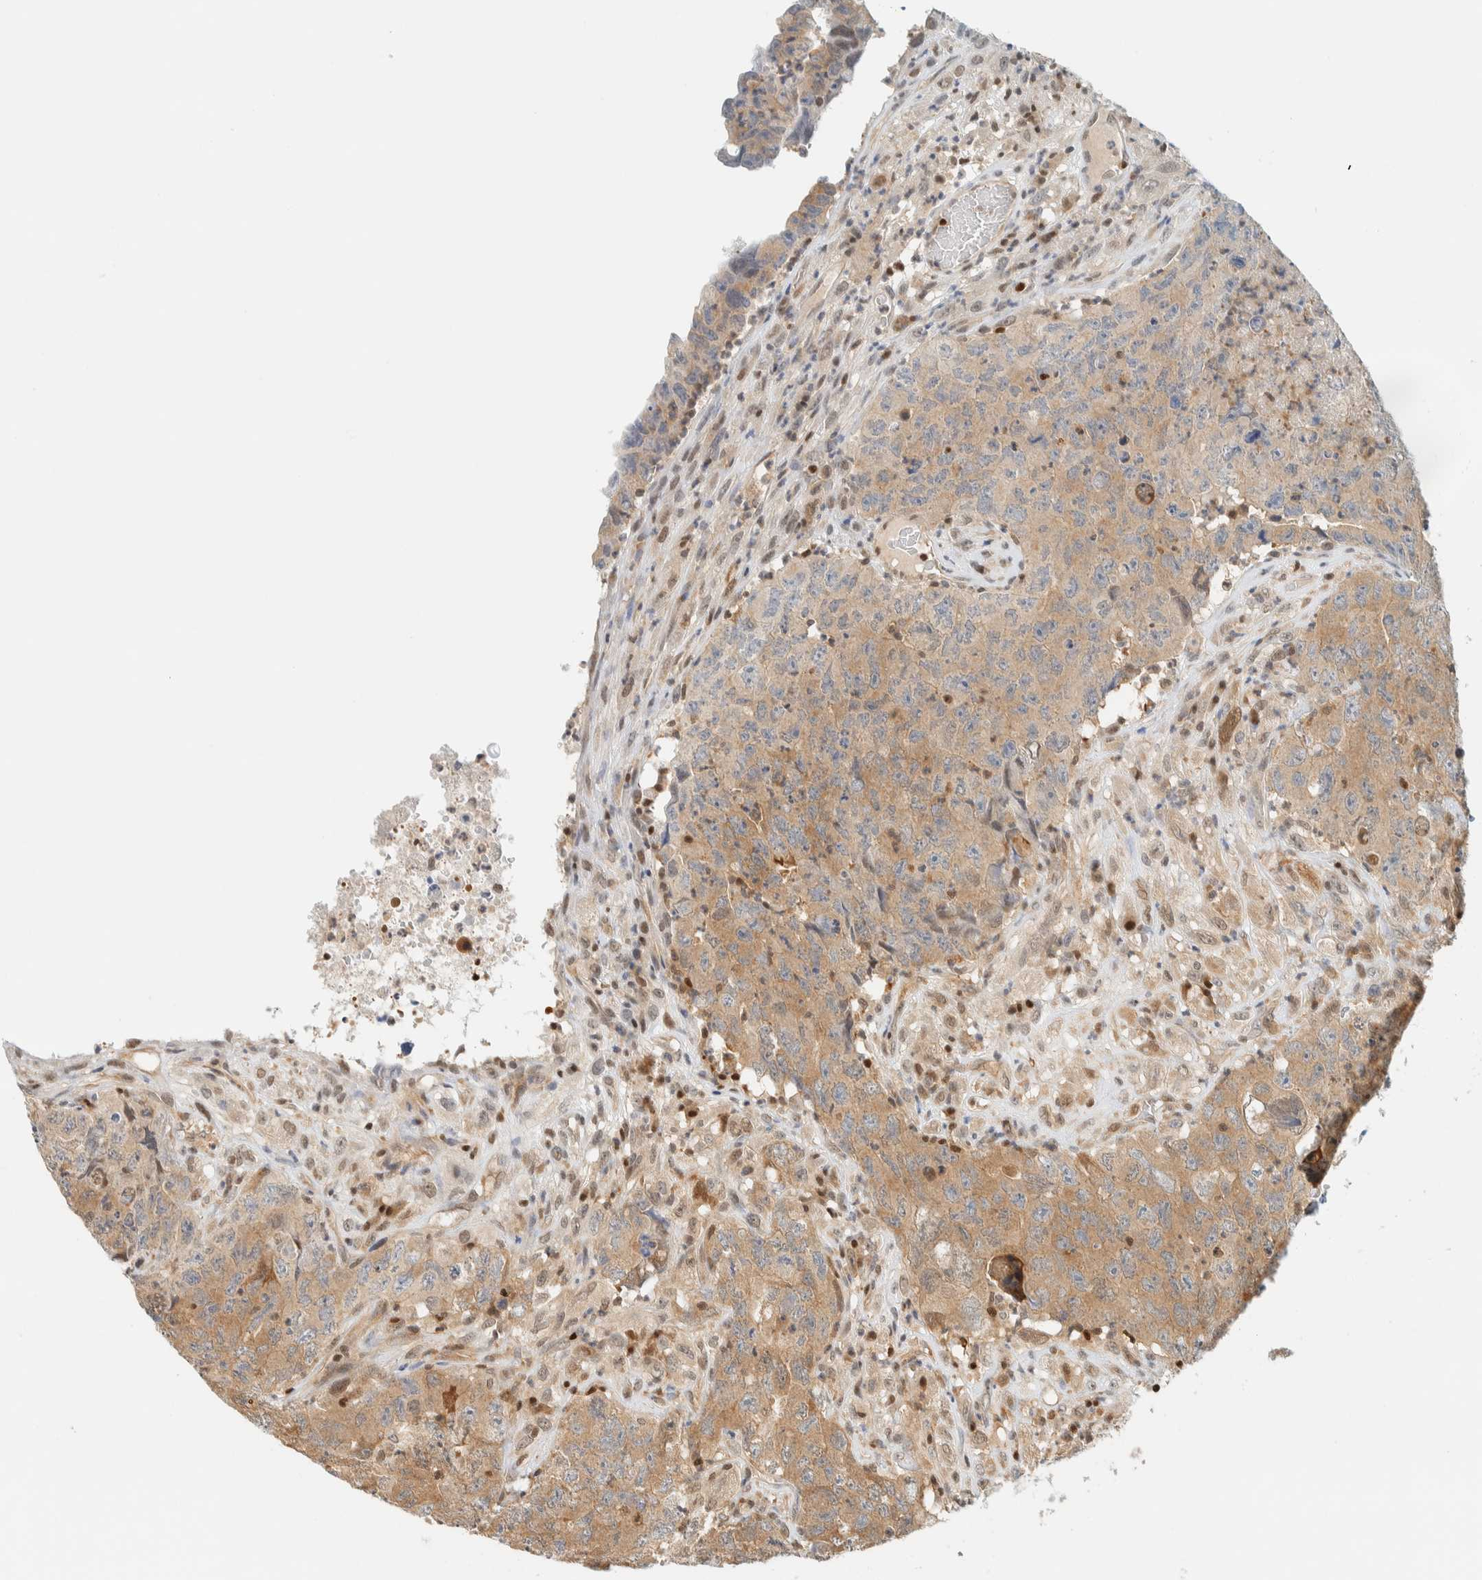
{"staining": {"intensity": "weak", "quantity": ">75%", "location": "cytoplasmic/membranous"}, "tissue": "testis cancer", "cell_type": "Tumor cells", "image_type": "cancer", "snomed": [{"axis": "morphology", "description": "Carcinoma, Embryonal, NOS"}, {"axis": "topography", "description": "Testis"}], "caption": "This is a micrograph of immunohistochemistry (IHC) staining of testis embryonal carcinoma, which shows weak expression in the cytoplasmic/membranous of tumor cells.", "gene": "ZBTB37", "patient": {"sex": "male", "age": 32}}